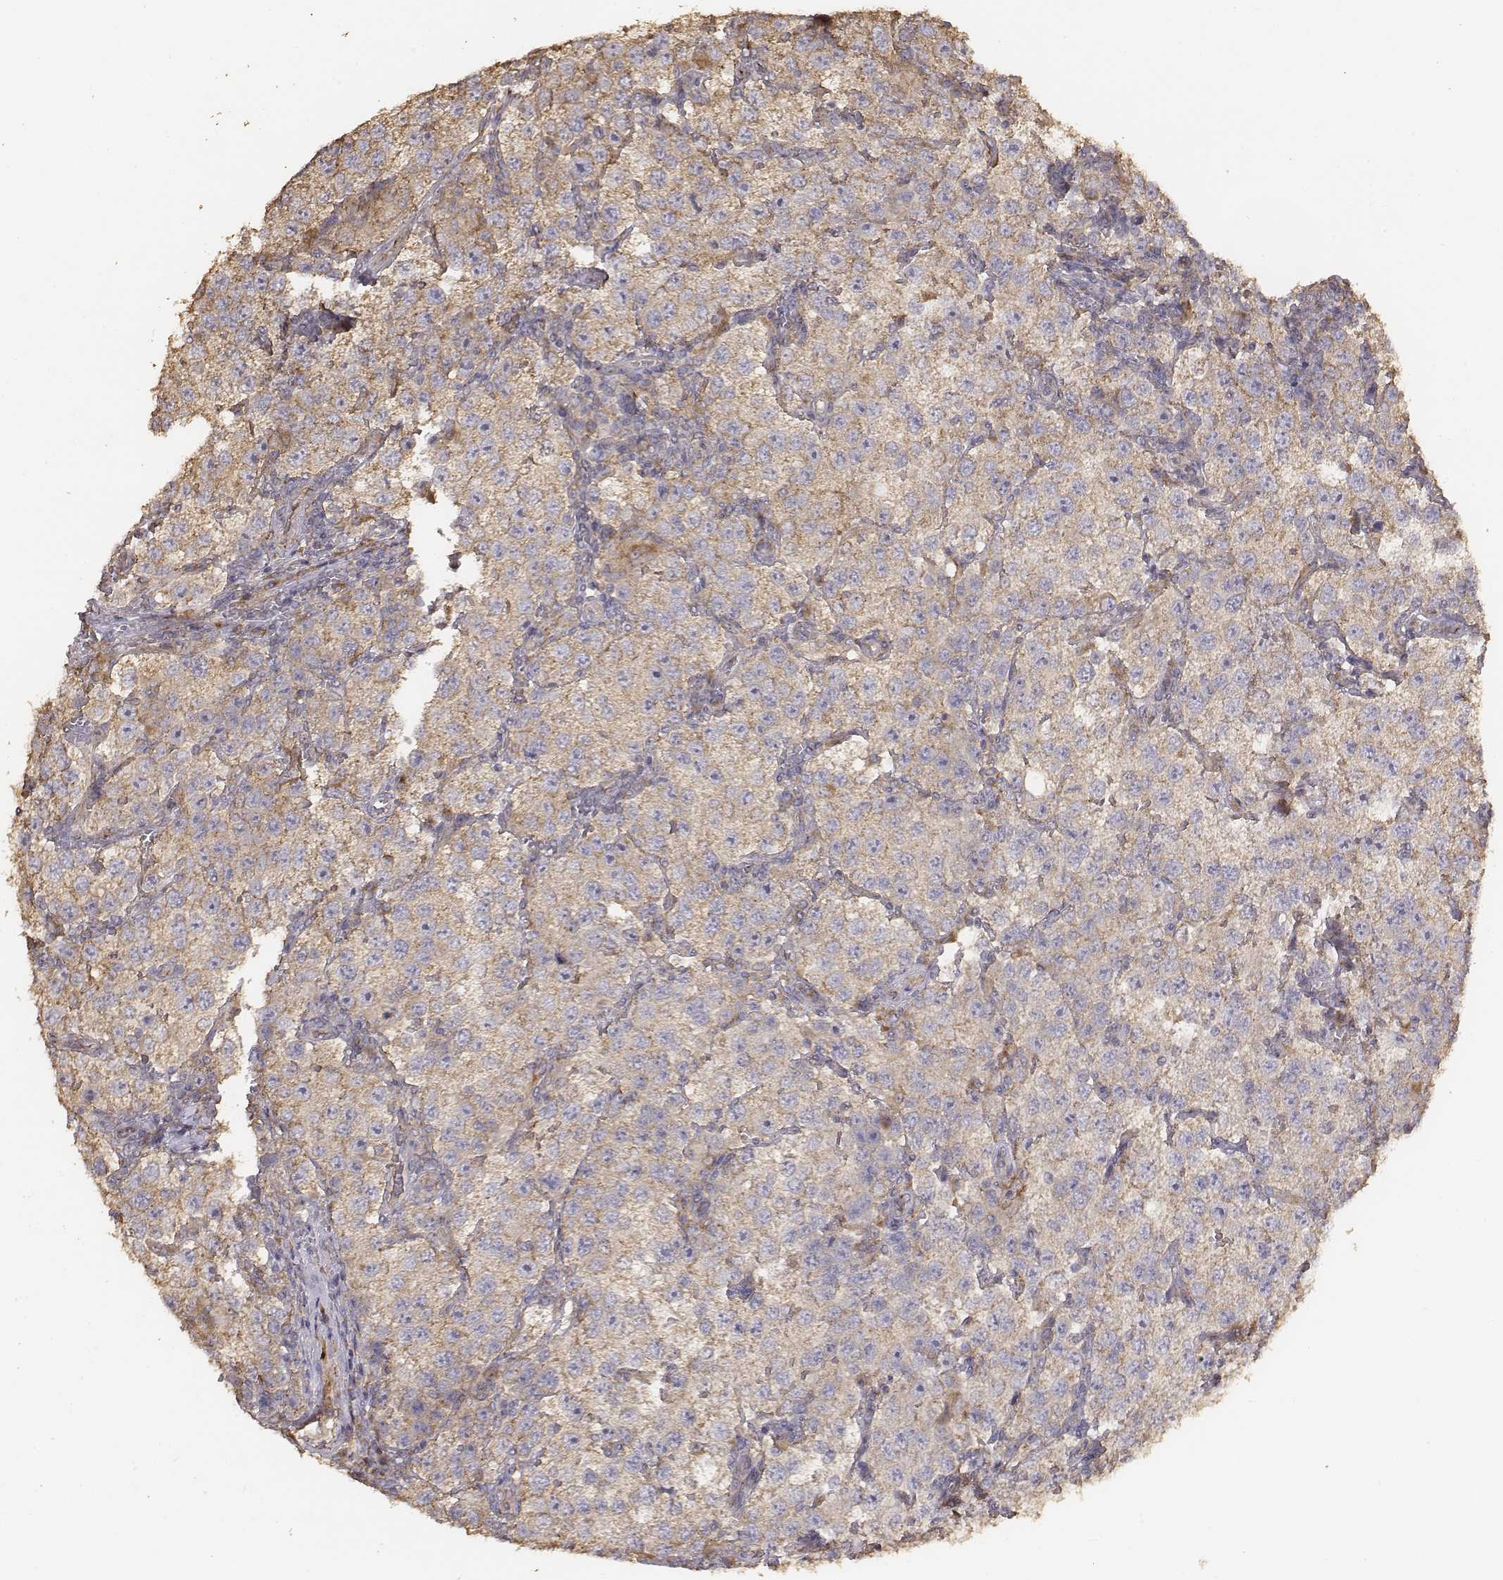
{"staining": {"intensity": "moderate", "quantity": ">75%", "location": "cytoplasmic/membranous"}, "tissue": "testis cancer", "cell_type": "Tumor cells", "image_type": "cancer", "snomed": [{"axis": "morphology", "description": "Seminoma, NOS"}, {"axis": "topography", "description": "Testis"}], "caption": "Testis cancer tissue exhibits moderate cytoplasmic/membranous expression in approximately >75% of tumor cells", "gene": "AP1B1", "patient": {"sex": "male", "age": 37}}